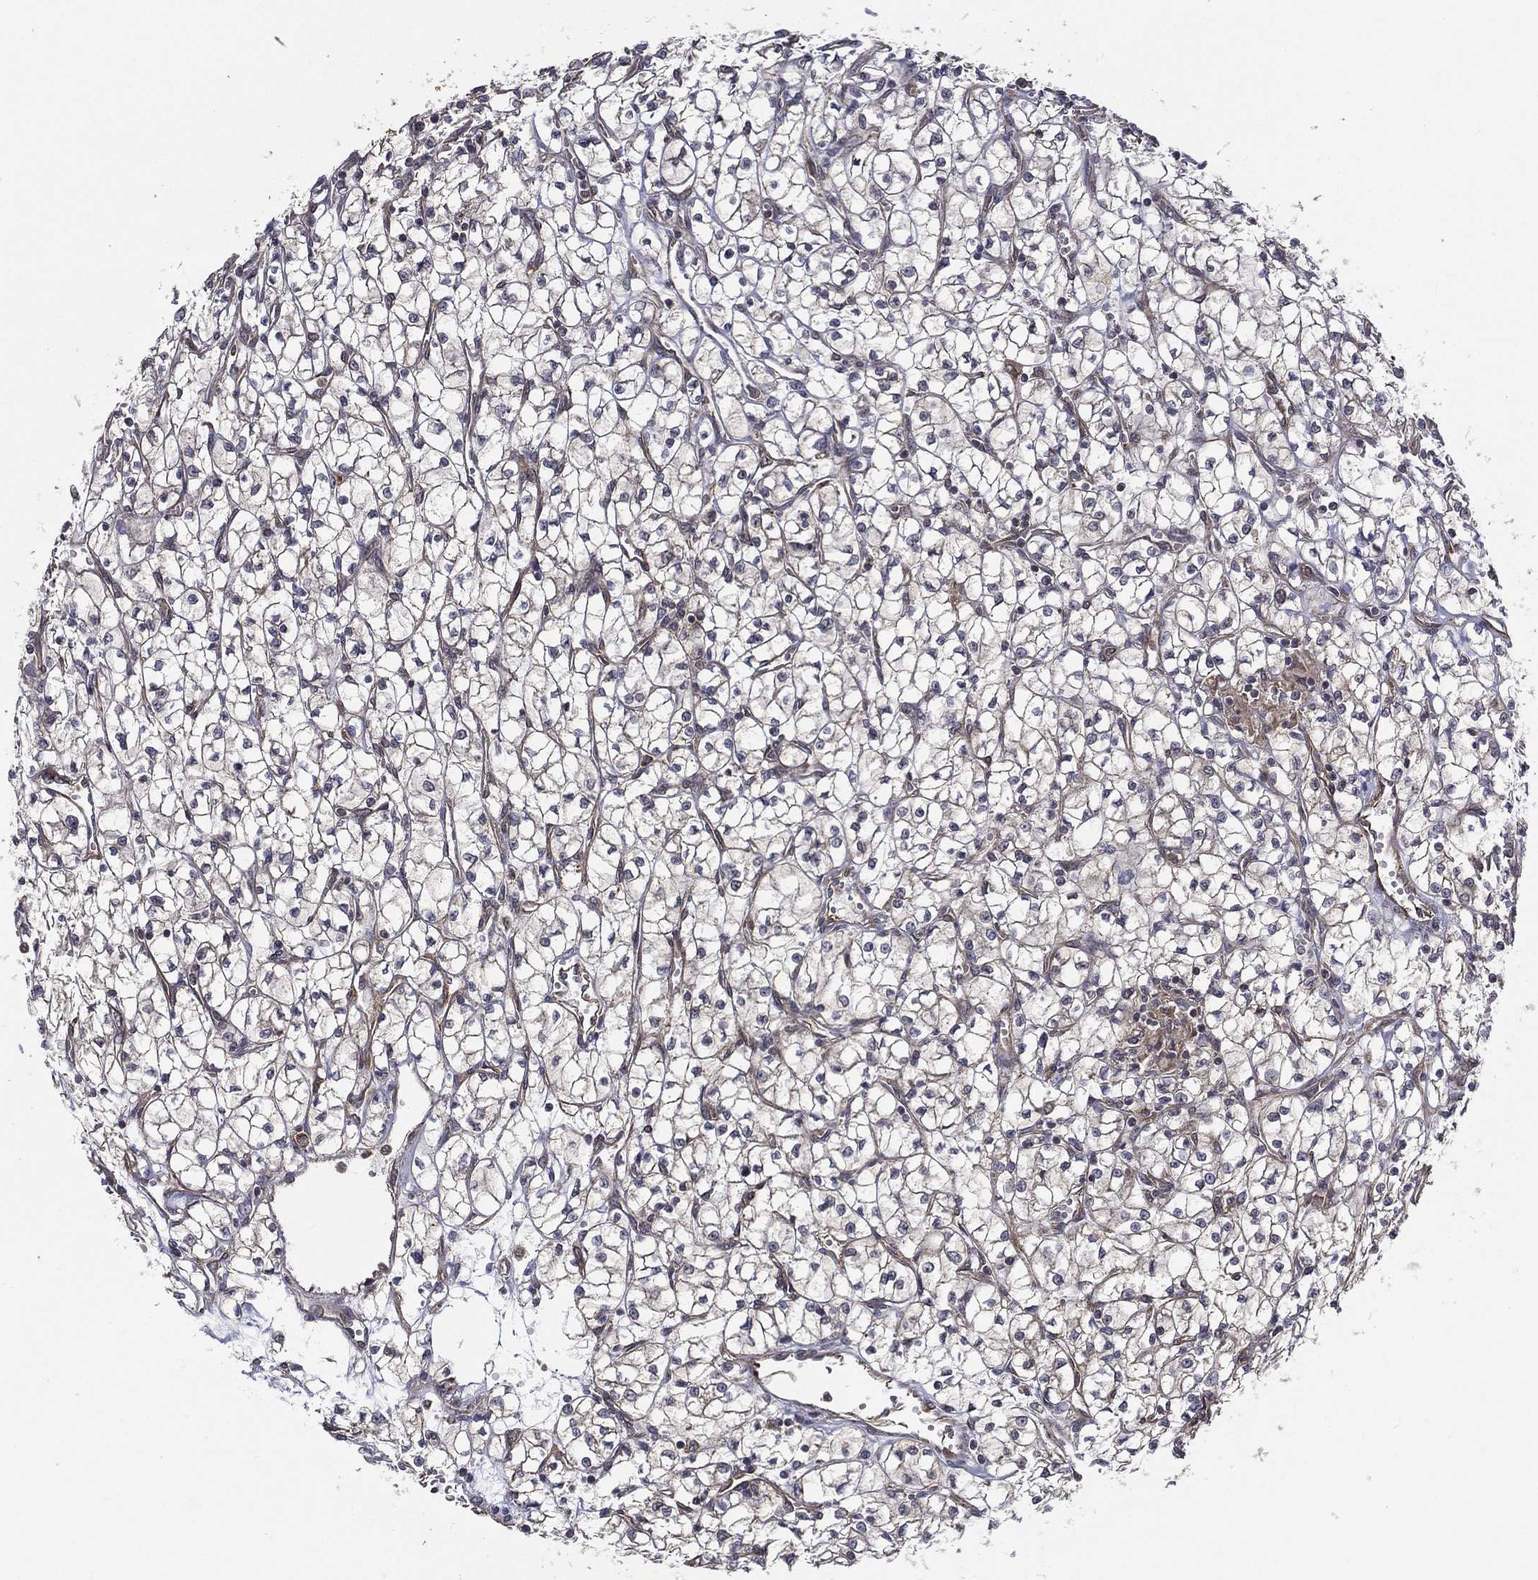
{"staining": {"intensity": "weak", "quantity": "<25%", "location": "cytoplasmic/membranous"}, "tissue": "renal cancer", "cell_type": "Tumor cells", "image_type": "cancer", "snomed": [{"axis": "morphology", "description": "Adenocarcinoma, NOS"}, {"axis": "topography", "description": "Kidney"}], "caption": "A high-resolution image shows immunohistochemistry staining of renal cancer (adenocarcinoma), which demonstrates no significant staining in tumor cells.", "gene": "UACA", "patient": {"sex": "female", "age": 64}}